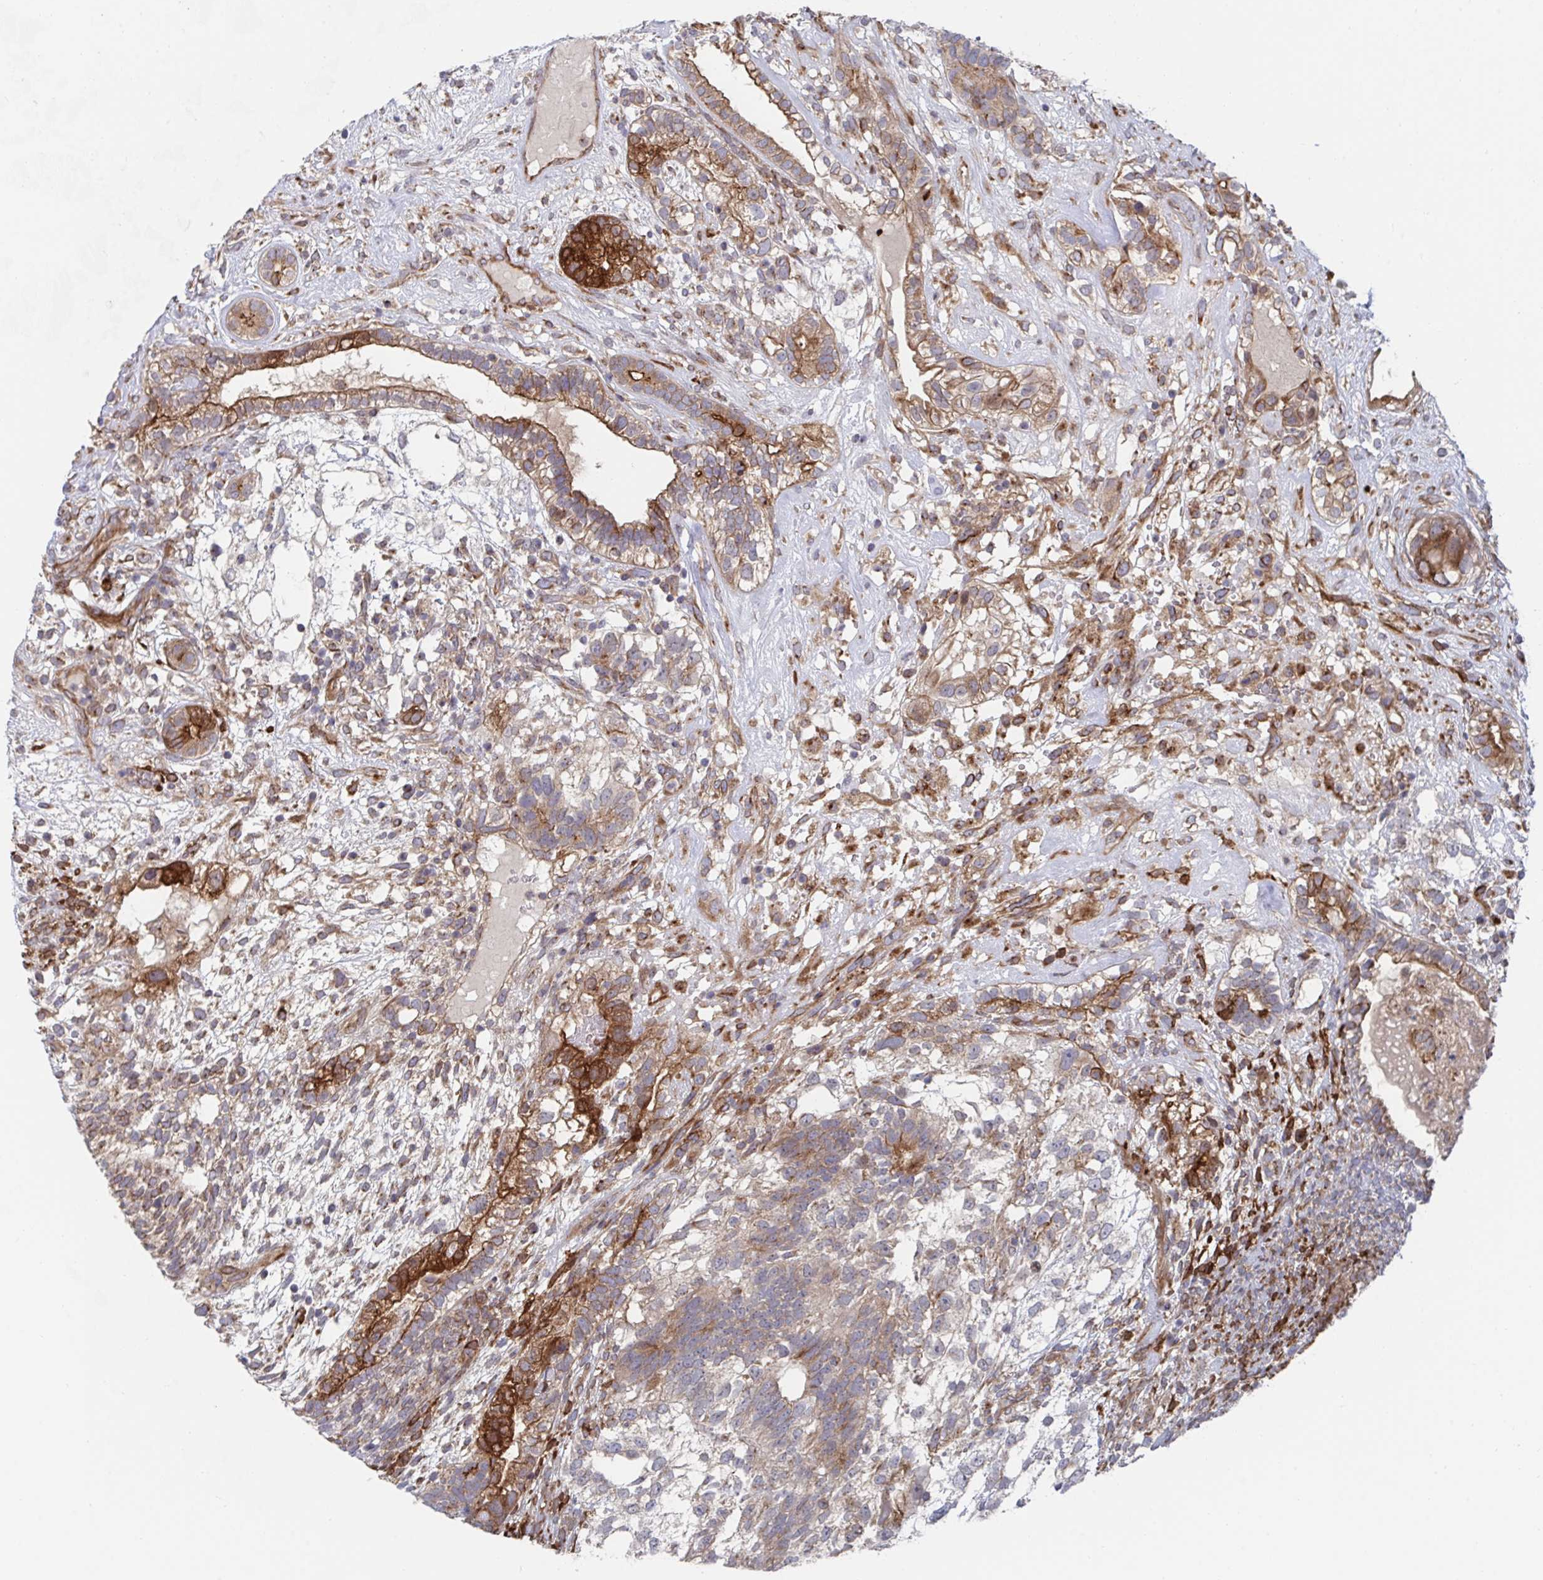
{"staining": {"intensity": "strong", "quantity": "25%-75%", "location": "cytoplasmic/membranous"}, "tissue": "testis cancer", "cell_type": "Tumor cells", "image_type": "cancer", "snomed": [{"axis": "morphology", "description": "Seminoma, NOS"}, {"axis": "morphology", "description": "Carcinoma, Embryonal, NOS"}, {"axis": "topography", "description": "Testis"}], "caption": "Immunohistochemistry image of neoplastic tissue: human testis cancer stained using immunohistochemistry exhibits high levels of strong protein expression localized specifically in the cytoplasmic/membranous of tumor cells, appearing as a cytoplasmic/membranous brown color.", "gene": "FJX1", "patient": {"sex": "male", "age": 41}}